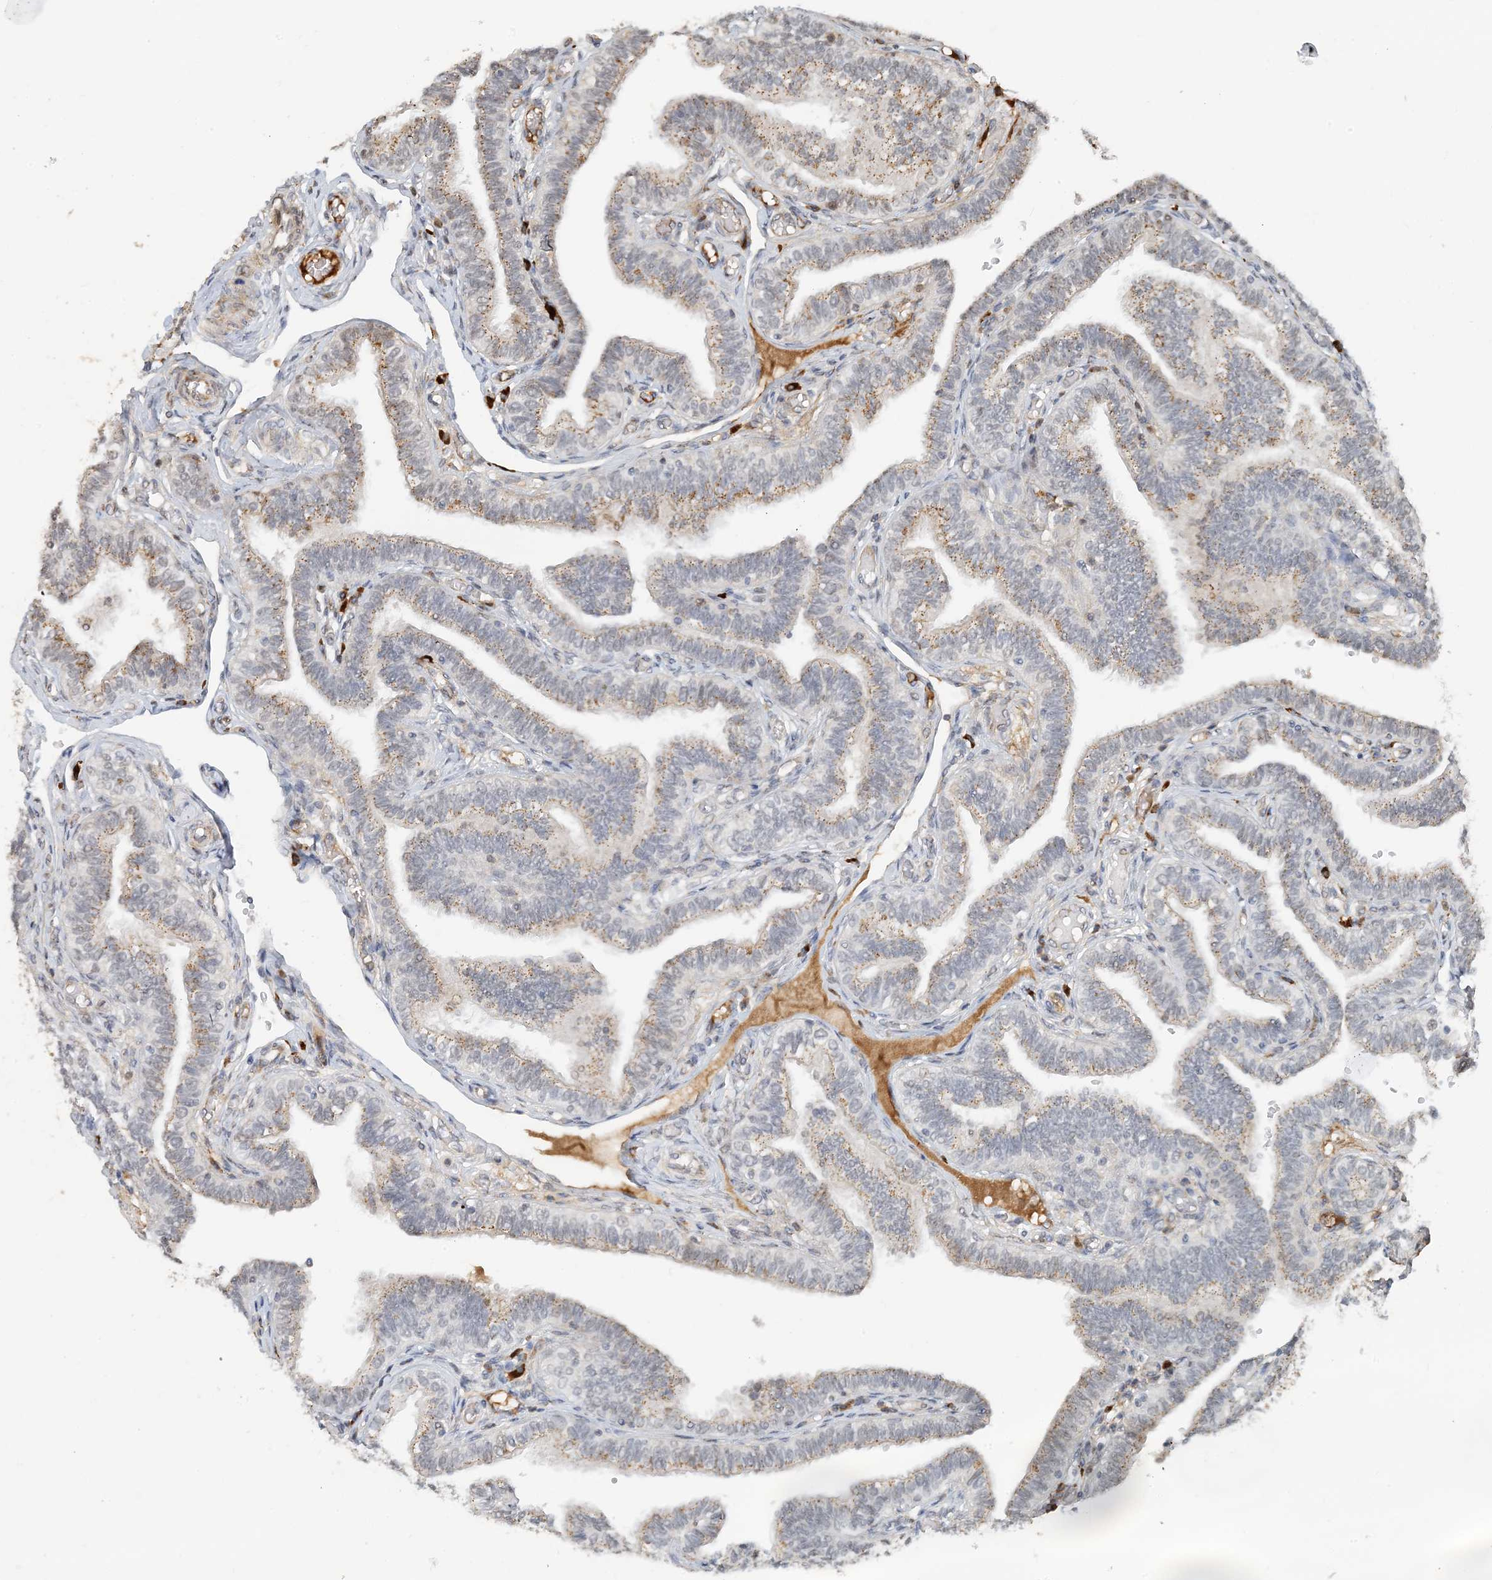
{"staining": {"intensity": "moderate", "quantity": "25%-75%", "location": "cytoplasmic/membranous"}, "tissue": "fallopian tube", "cell_type": "Glandular cells", "image_type": "normal", "snomed": [{"axis": "morphology", "description": "Normal tissue, NOS"}, {"axis": "topography", "description": "Fallopian tube"}], "caption": "Protein staining reveals moderate cytoplasmic/membranous positivity in approximately 25%-75% of glandular cells in benign fallopian tube.", "gene": "ZCCHC4", "patient": {"sex": "female", "age": 39}}